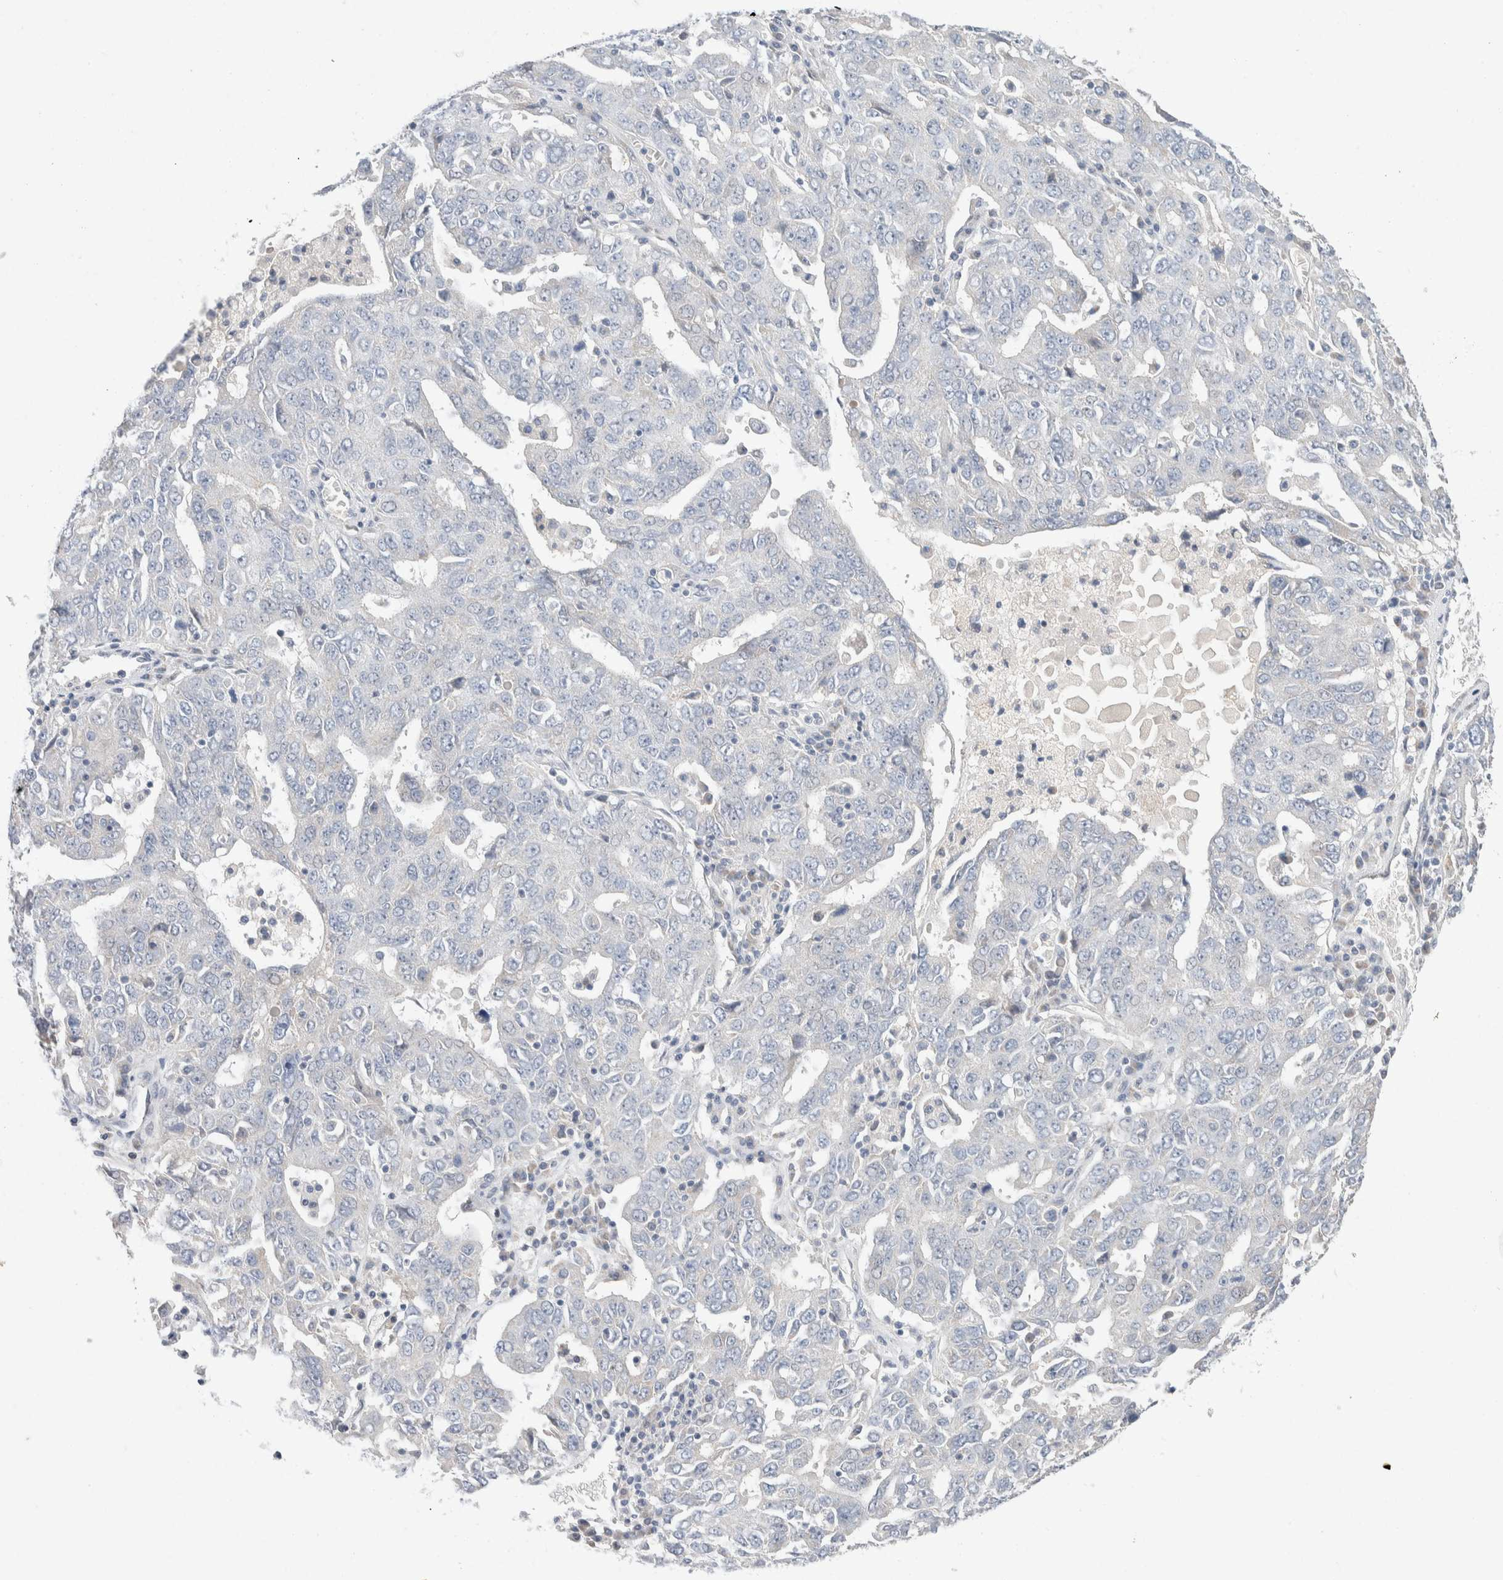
{"staining": {"intensity": "negative", "quantity": "none", "location": "none"}, "tissue": "ovarian cancer", "cell_type": "Tumor cells", "image_type": "cancer", "snomed": [{"axis": "morphology", "description": "Carcinoma, endometroid"}, {"axis": "topography", "description": "Ovary"}], "caption": "Tumor cells show no significant protein staining in ovarian endometroid carcinoma.", "gene": "CMTM4", "patient": {"sex": "female", "age": 62}}